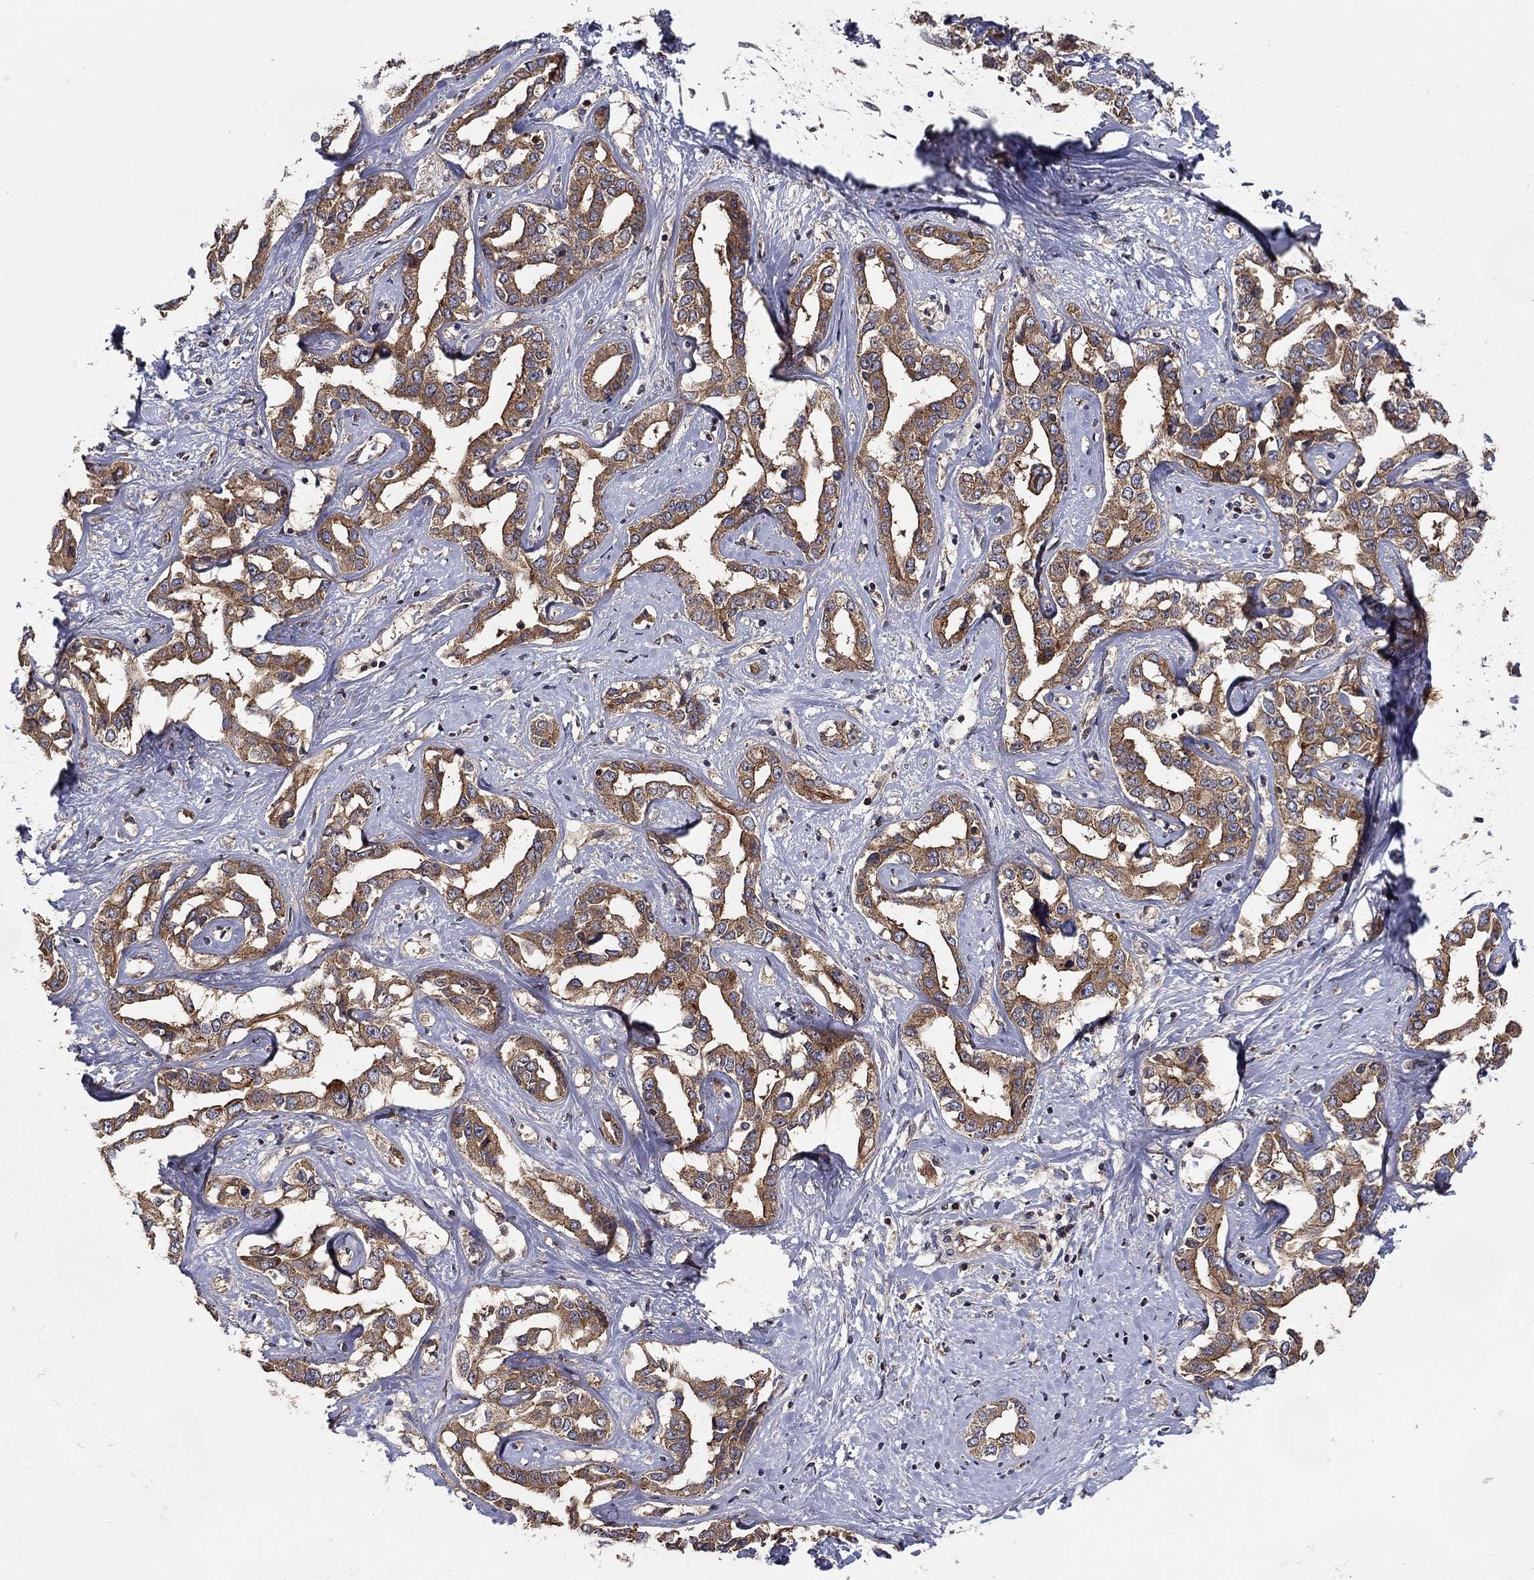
{"staining": {"intensity": "moderate", "quantity": ">75%", "location": "cytoplasmic/membranous"}, "tissue": "liver cancer", "cell_type": "Tumor cells", "image_type": "cancer", "snomed": [{"axis": "morphology", "description": "Cholangiocarcinoma"}, {"axis": "topography", "description": "Liver"}], "caption": "Protein expression analysis of cholangiocarcinoma (liver) demonstrates moderate cytoplasmic/membranous positivity in approximately >75% of tumor cells.", "gene": "BMERB1", "patient": {"sex": "male", "age": 59}}